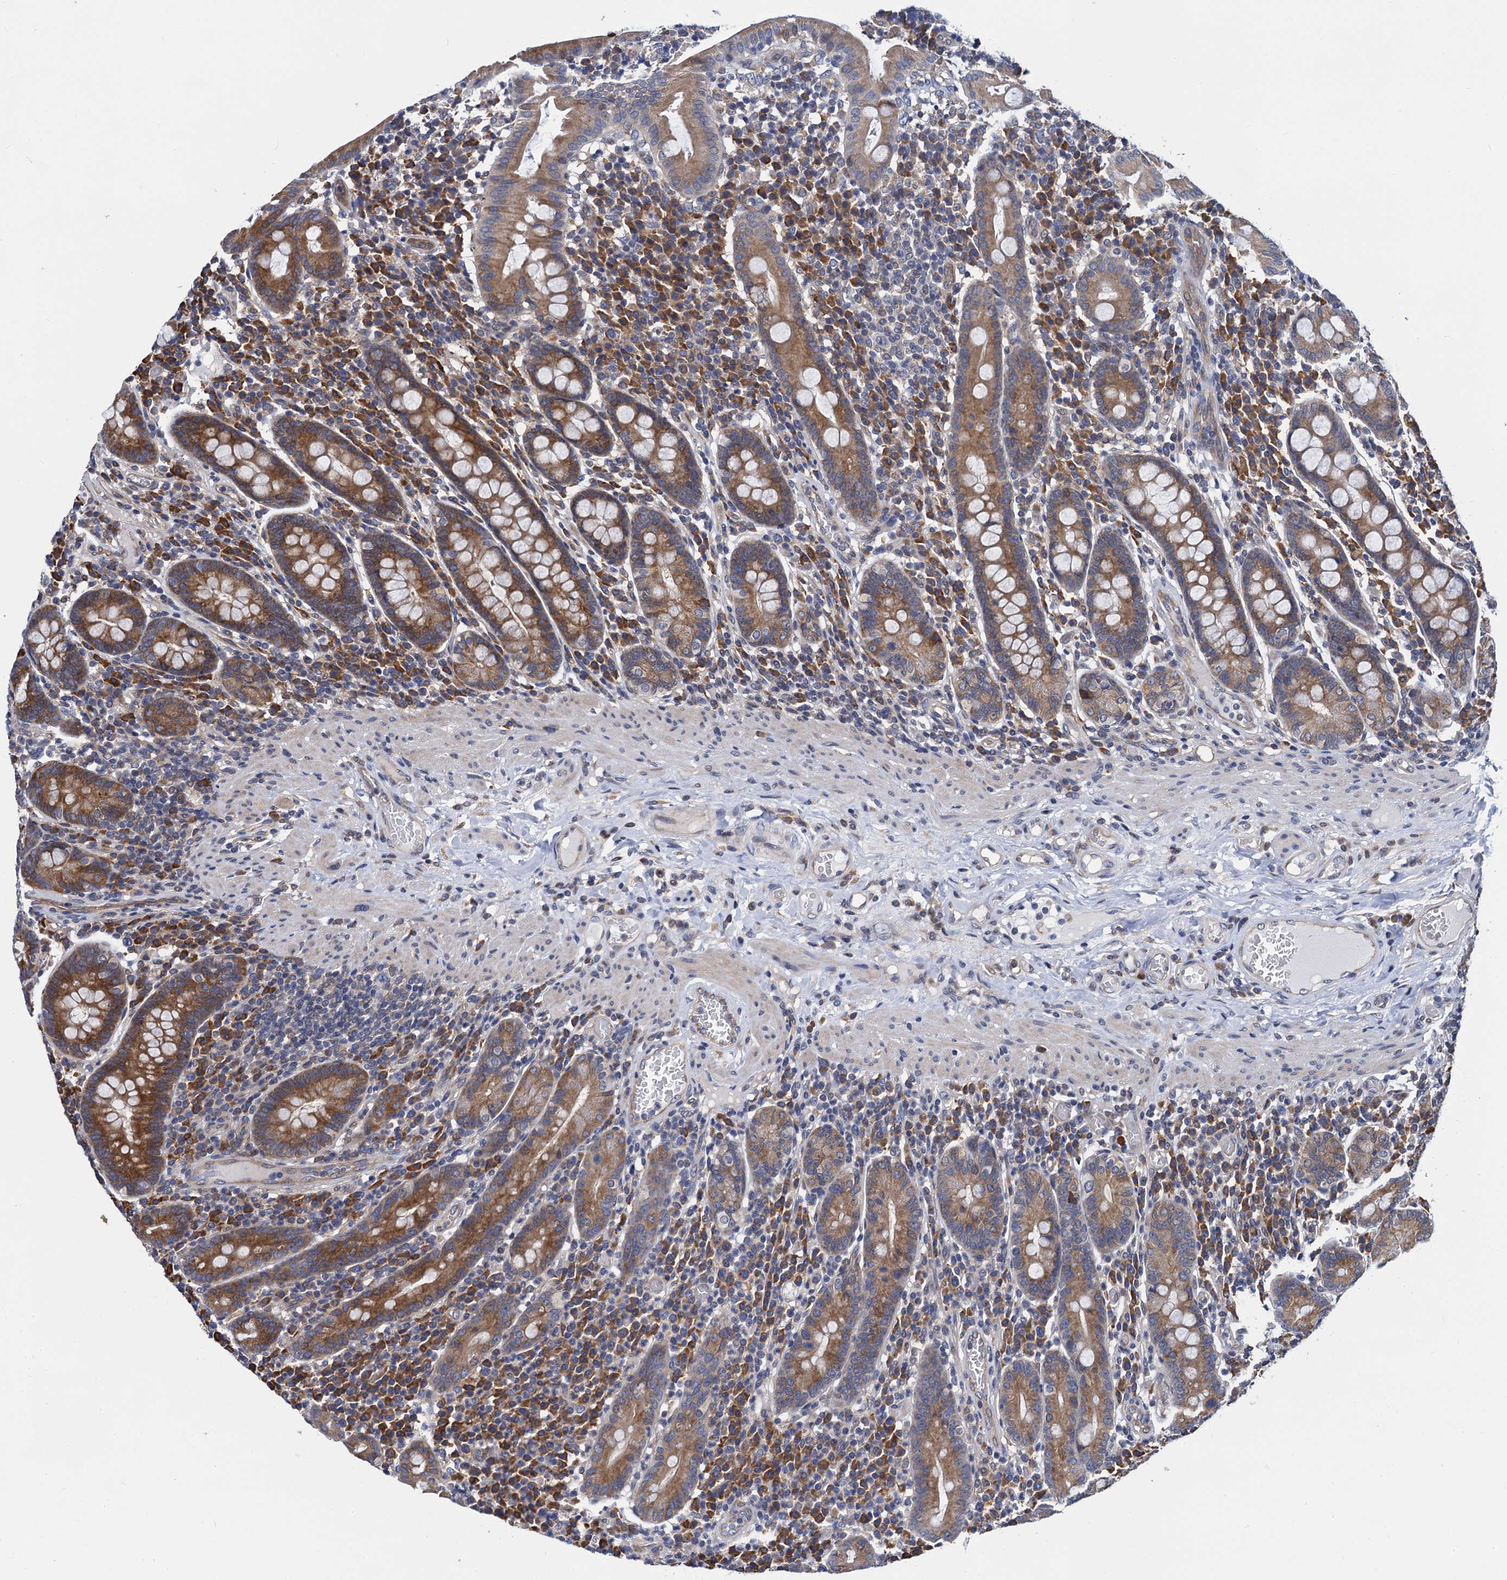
{"staining": {"intensity": "moderate", "quantity": ">75%", "location": "cytoplasmic/membranous"}, "tissue": "duodenum", "cell_type": "Glandular cells", "image_type": "normal", "snomed": [{"axis": "morphology", "description": "Normal tissue, NOS"}, {"axis": "morphology", "description": "Adenocarcinoma, NOS"}, {"axis": "topography", "description": "Pancreas"}, {"axis": "topography", "description": "Duodenum"}], "caption": "This photomicrograph shows immunohistochemistry staining of benign duodenum, with medium moderate cytoplasmic/membranous expression in approximately >75% of glandular cells.", "gene": "PGLS", "patient": {"sex": "male", "age": 50}}